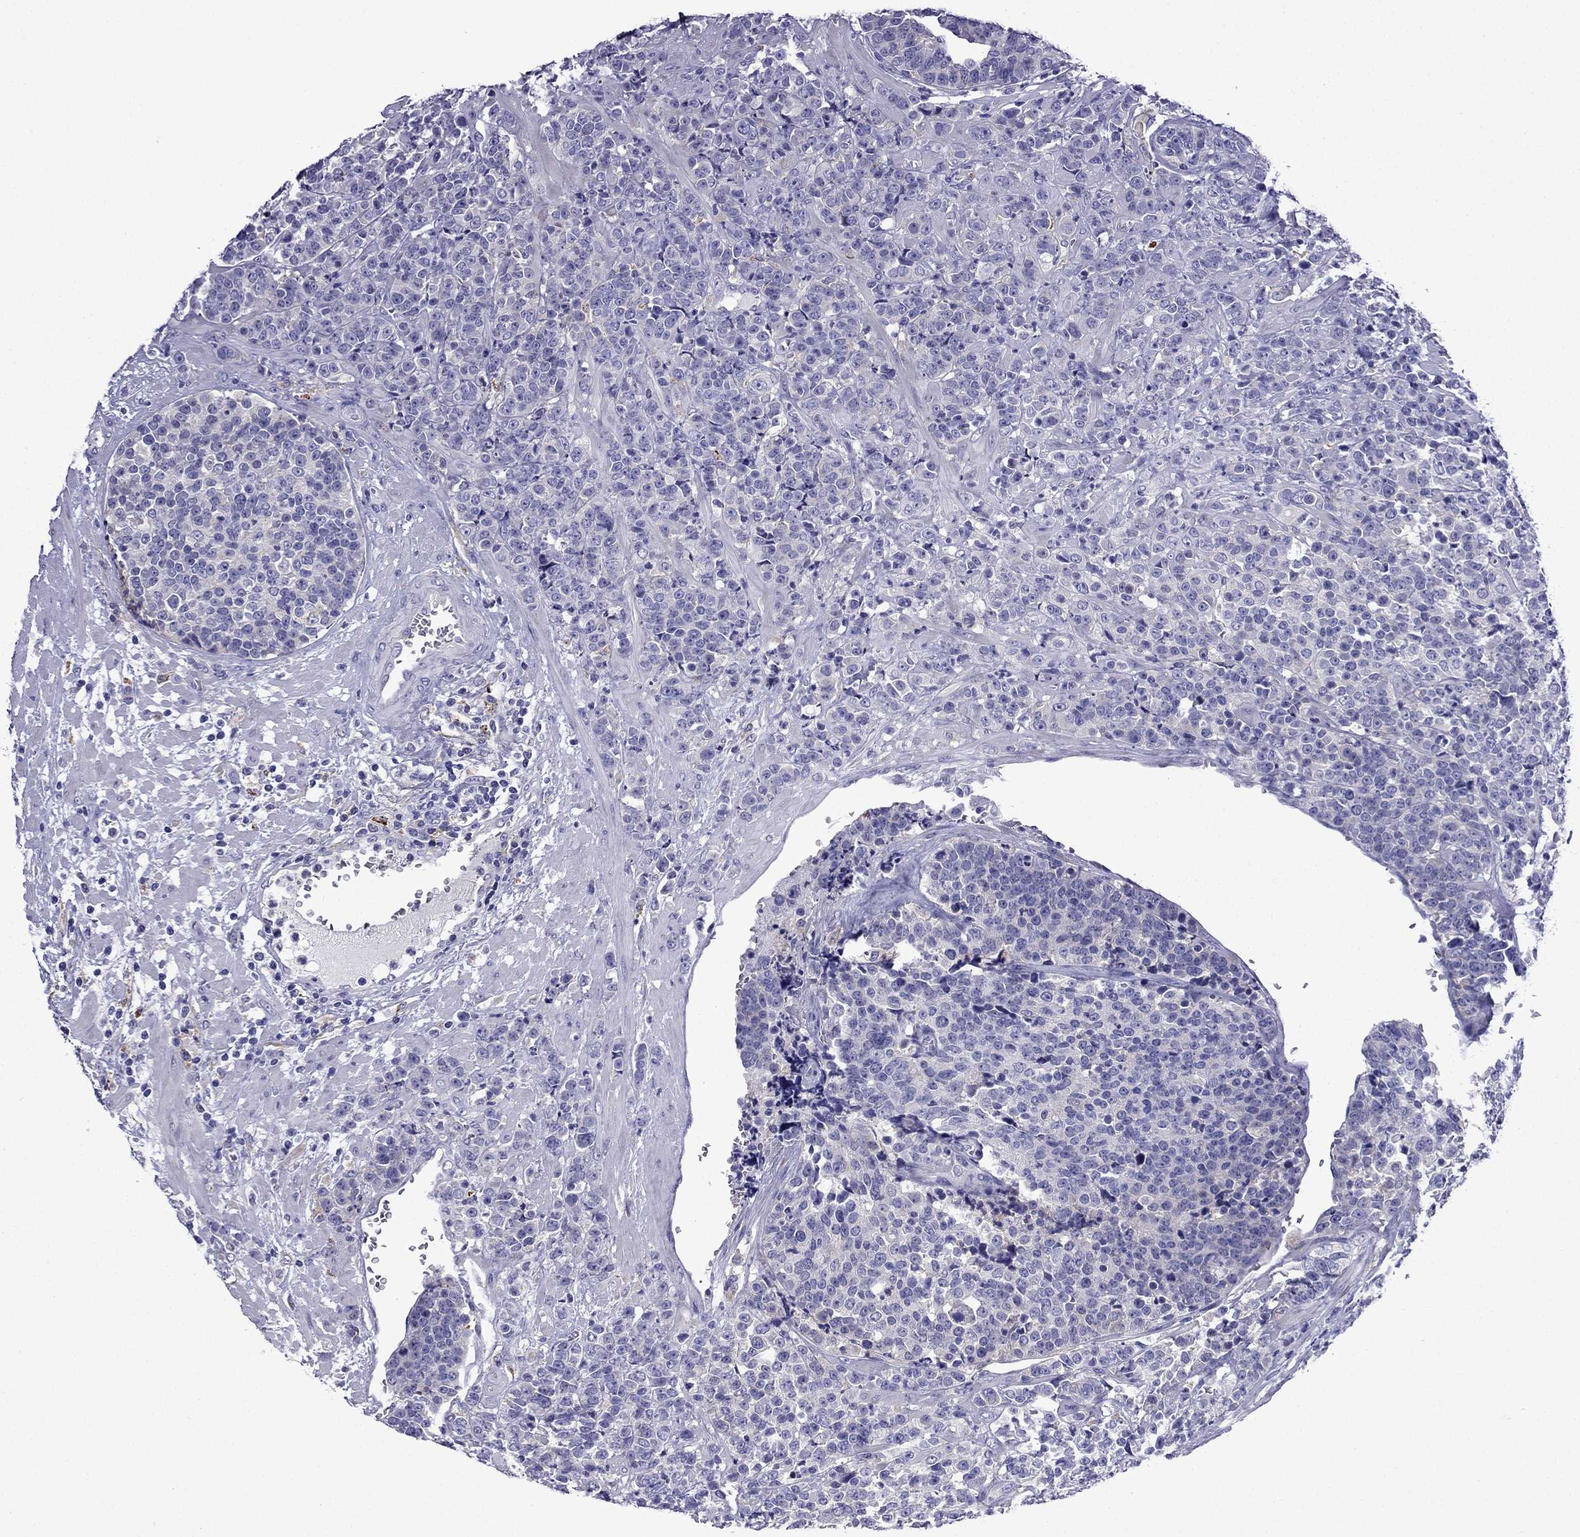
{"staining": {"intensity": "negative", "quantity": "none", "location": "none"}, "tissue": "prostate cancer", "cell_type": "Tumor cells", "image_type": "cancer", "snomed": [{"axis": "morphology", "description": "Adenocarcinoma, NOS"}, {"axis": "topography", "description": "Prostate"}], "caption": "Photomicrograph shows no protein staining in tumor cells of prostate cancer tissue.", "gene": "TSSK4", "patient": {"sex": "male", "age": 67}}